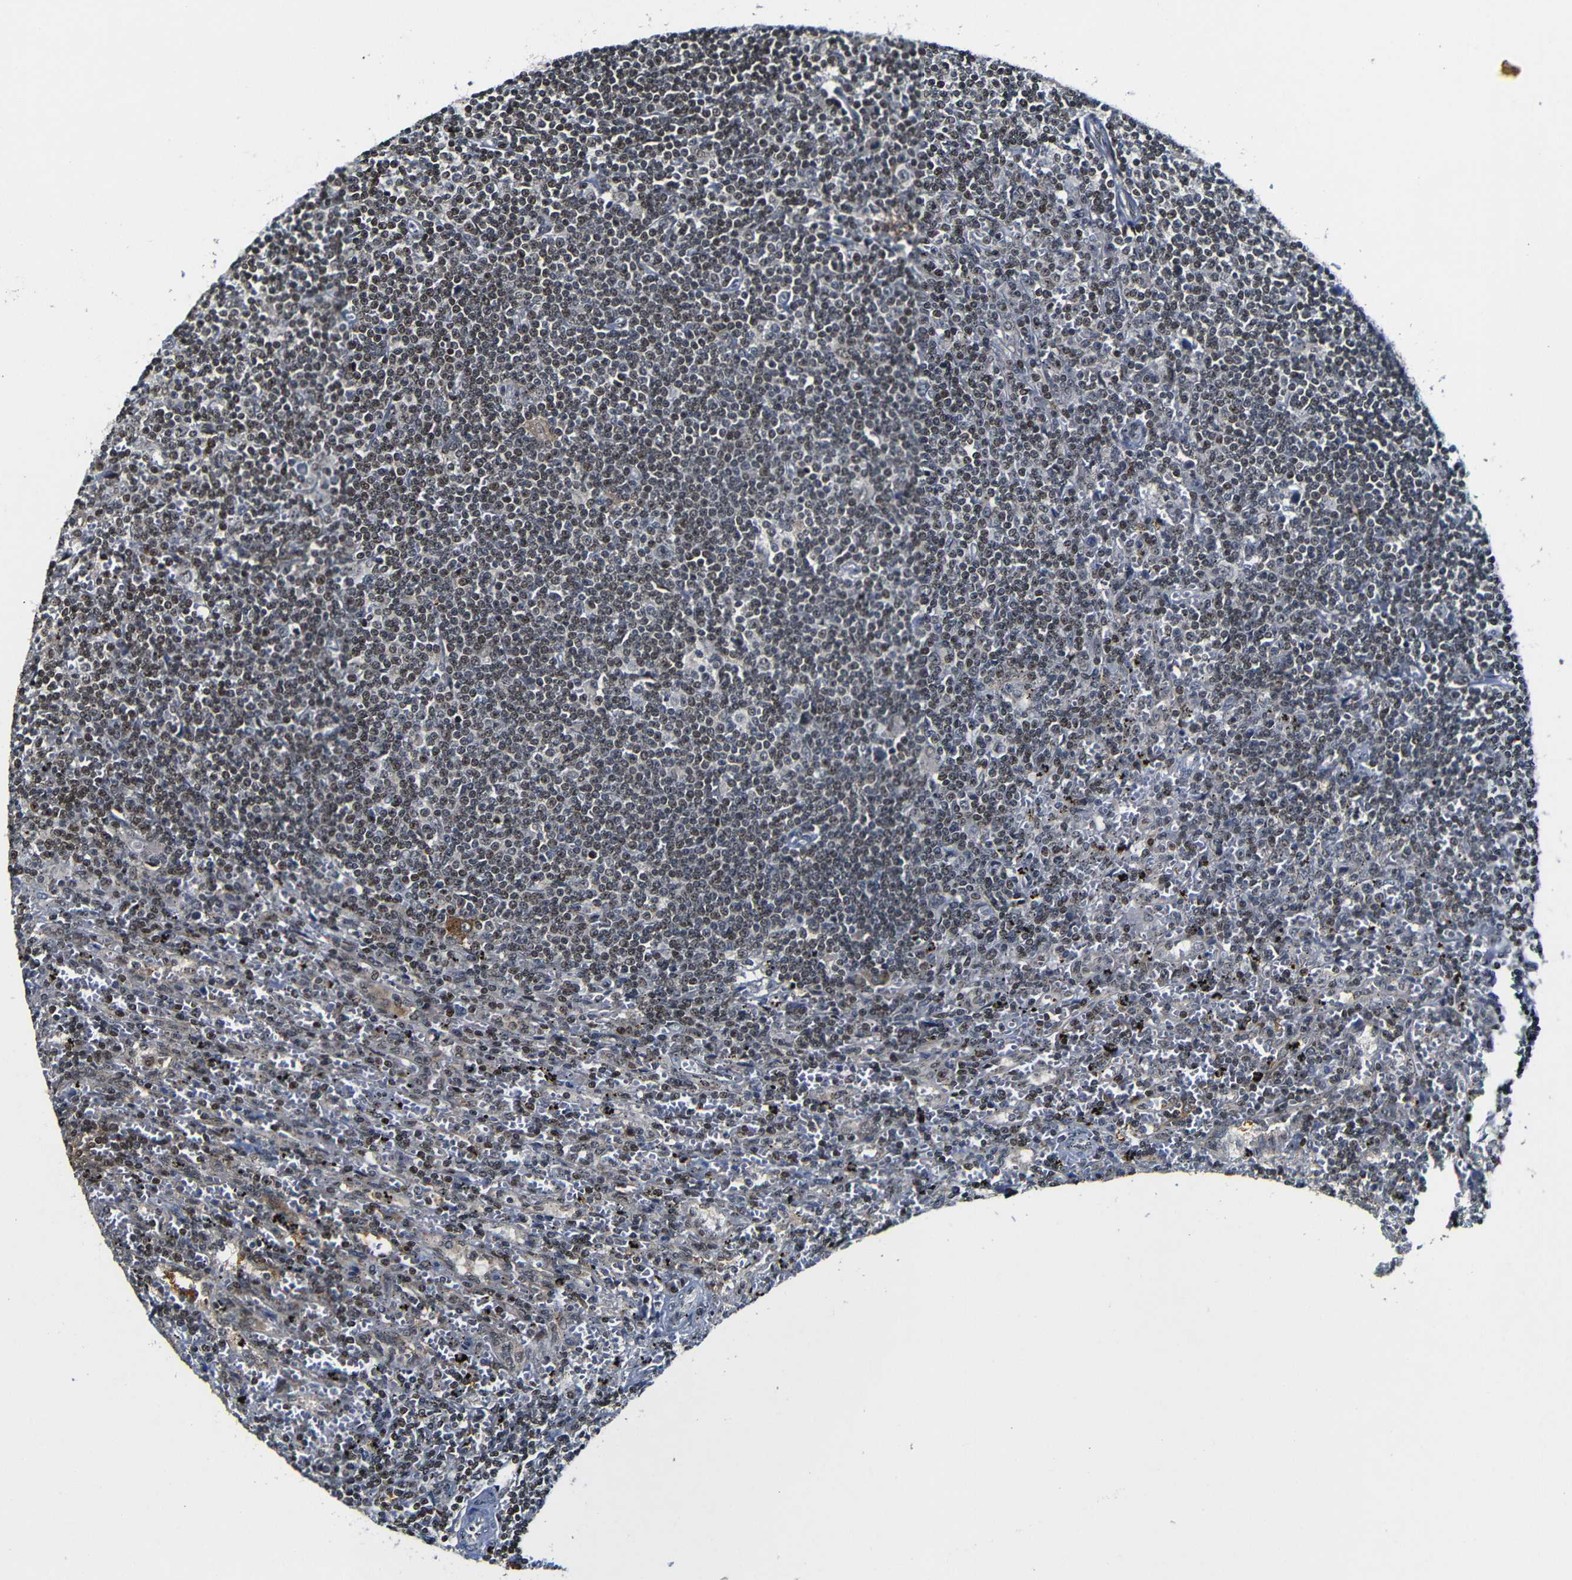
{"staining": {"intensity": "weak", "quantity": "<25%", "location": "nuclear"}, "tissue": "lymphoma", "cell_type": "Tumor cells", "image_type": "cancer", "snomed": [{"axis": "morphology", "description": "Malignant lymphoma, non-Hodgkin's type, Low grade"}, {"axis": "topography", "description": "Spleen"}], "caption": "Immunohistochemistry (IHC) micrograph of neoplastic tissue: malignant lymphoma, non-Hodgkin's type (low-grade) stained with DAB shows no significant protein expression in tumor cells.", "gene": "MYC", "patient": {"sex": "male", "age": 76}}